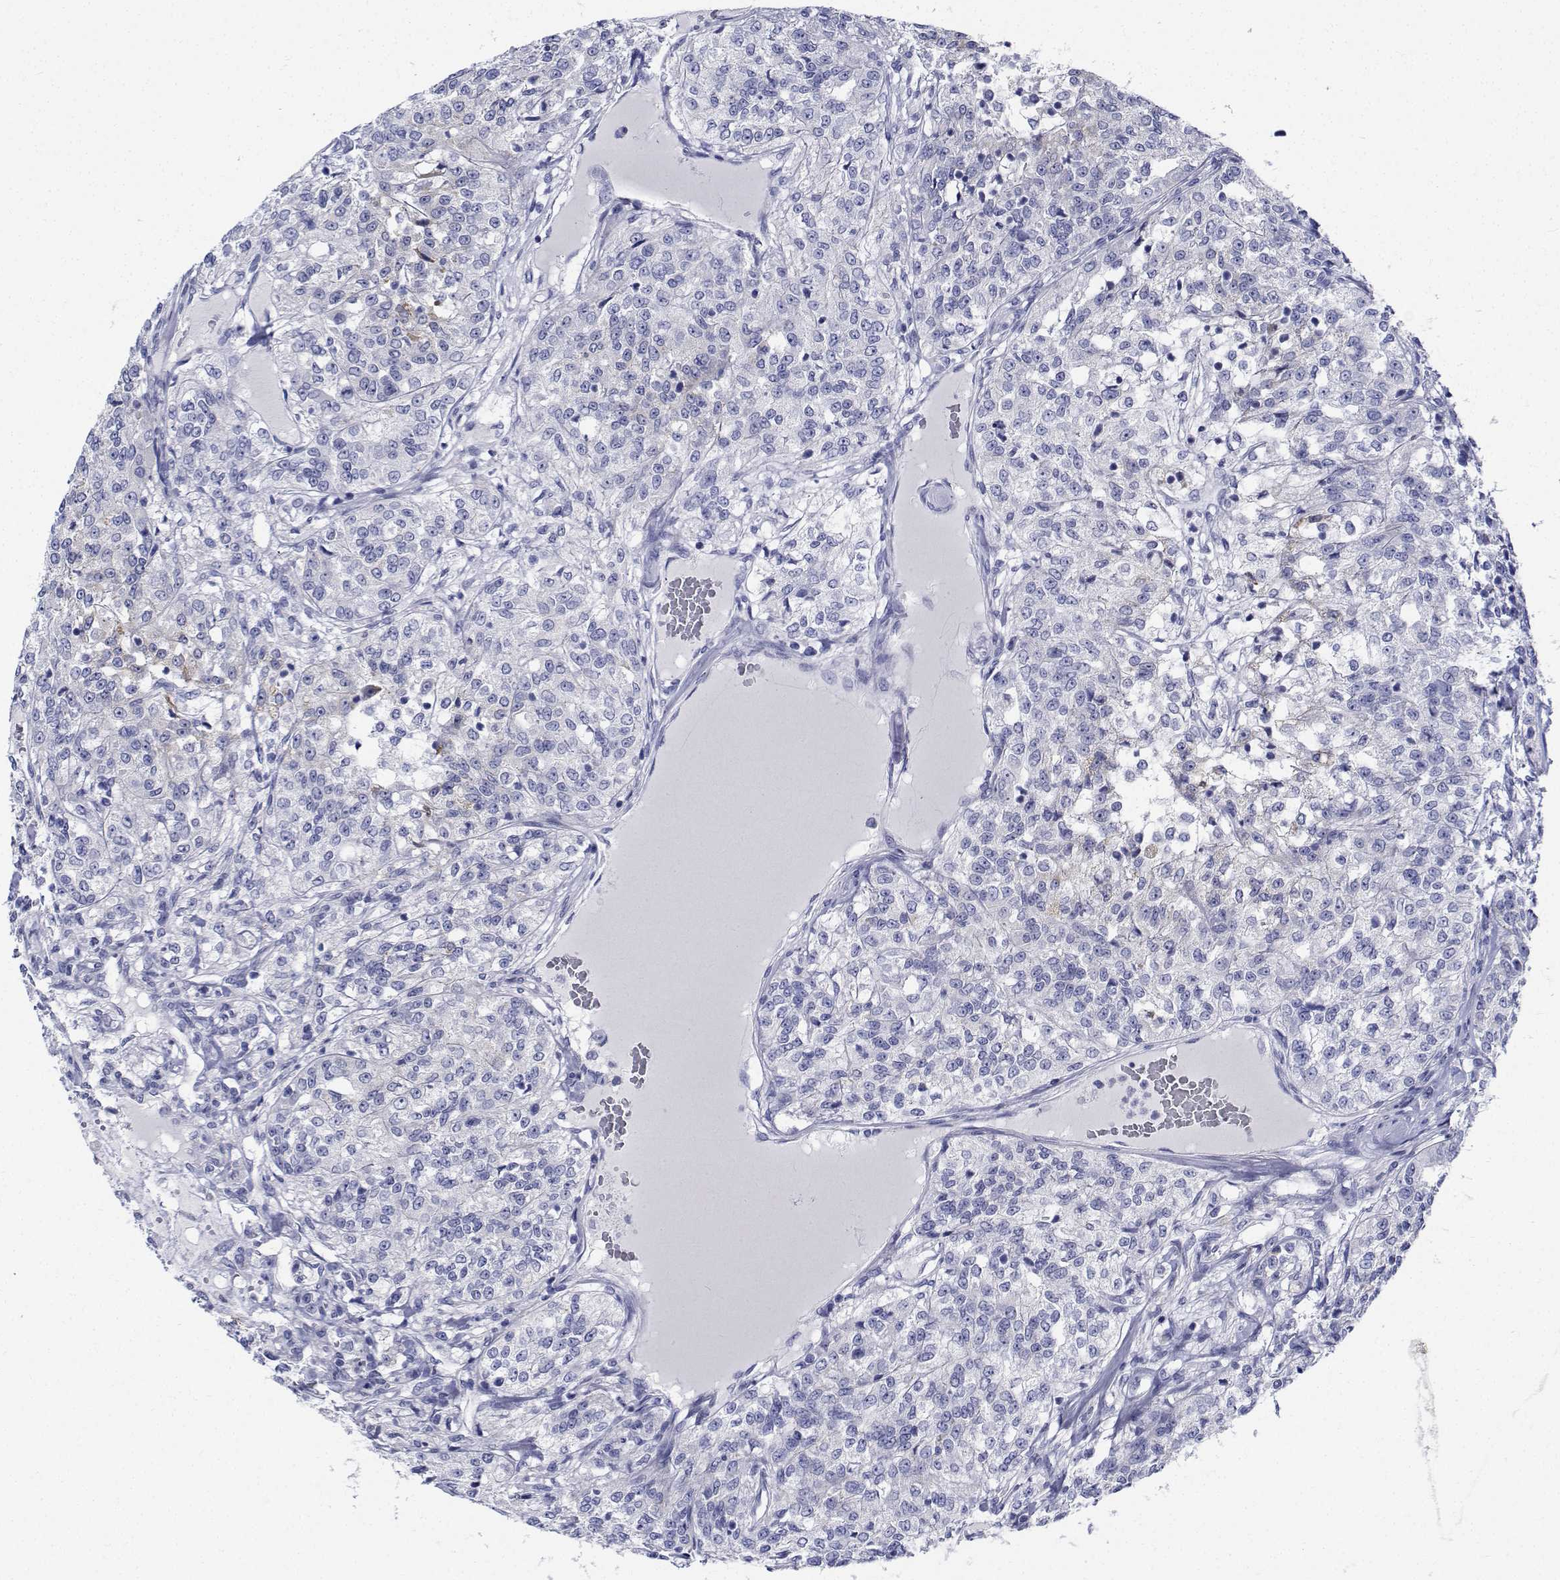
{"staining": {"intensity": "negative", "quantity": "none", "location": "none"}, "tissue": "renal cancer", "cell_type": "Tumor cells", "image_type": "cancer", "snomed": [{"axis": "morphology", "description": "Adenocarcinoma, NOS"}, {"axis": "topography", "description": "Kidney"}], "caption": "This photomicrograph is of adenocarcinoma (renal) stained with immunohistochemistry to label a protein in brown with the nuclei are counter-stained blue. There is no staining in tumor cells.", "gene": "CDHR3", "patient": {"sex": "female", "age": 63}}